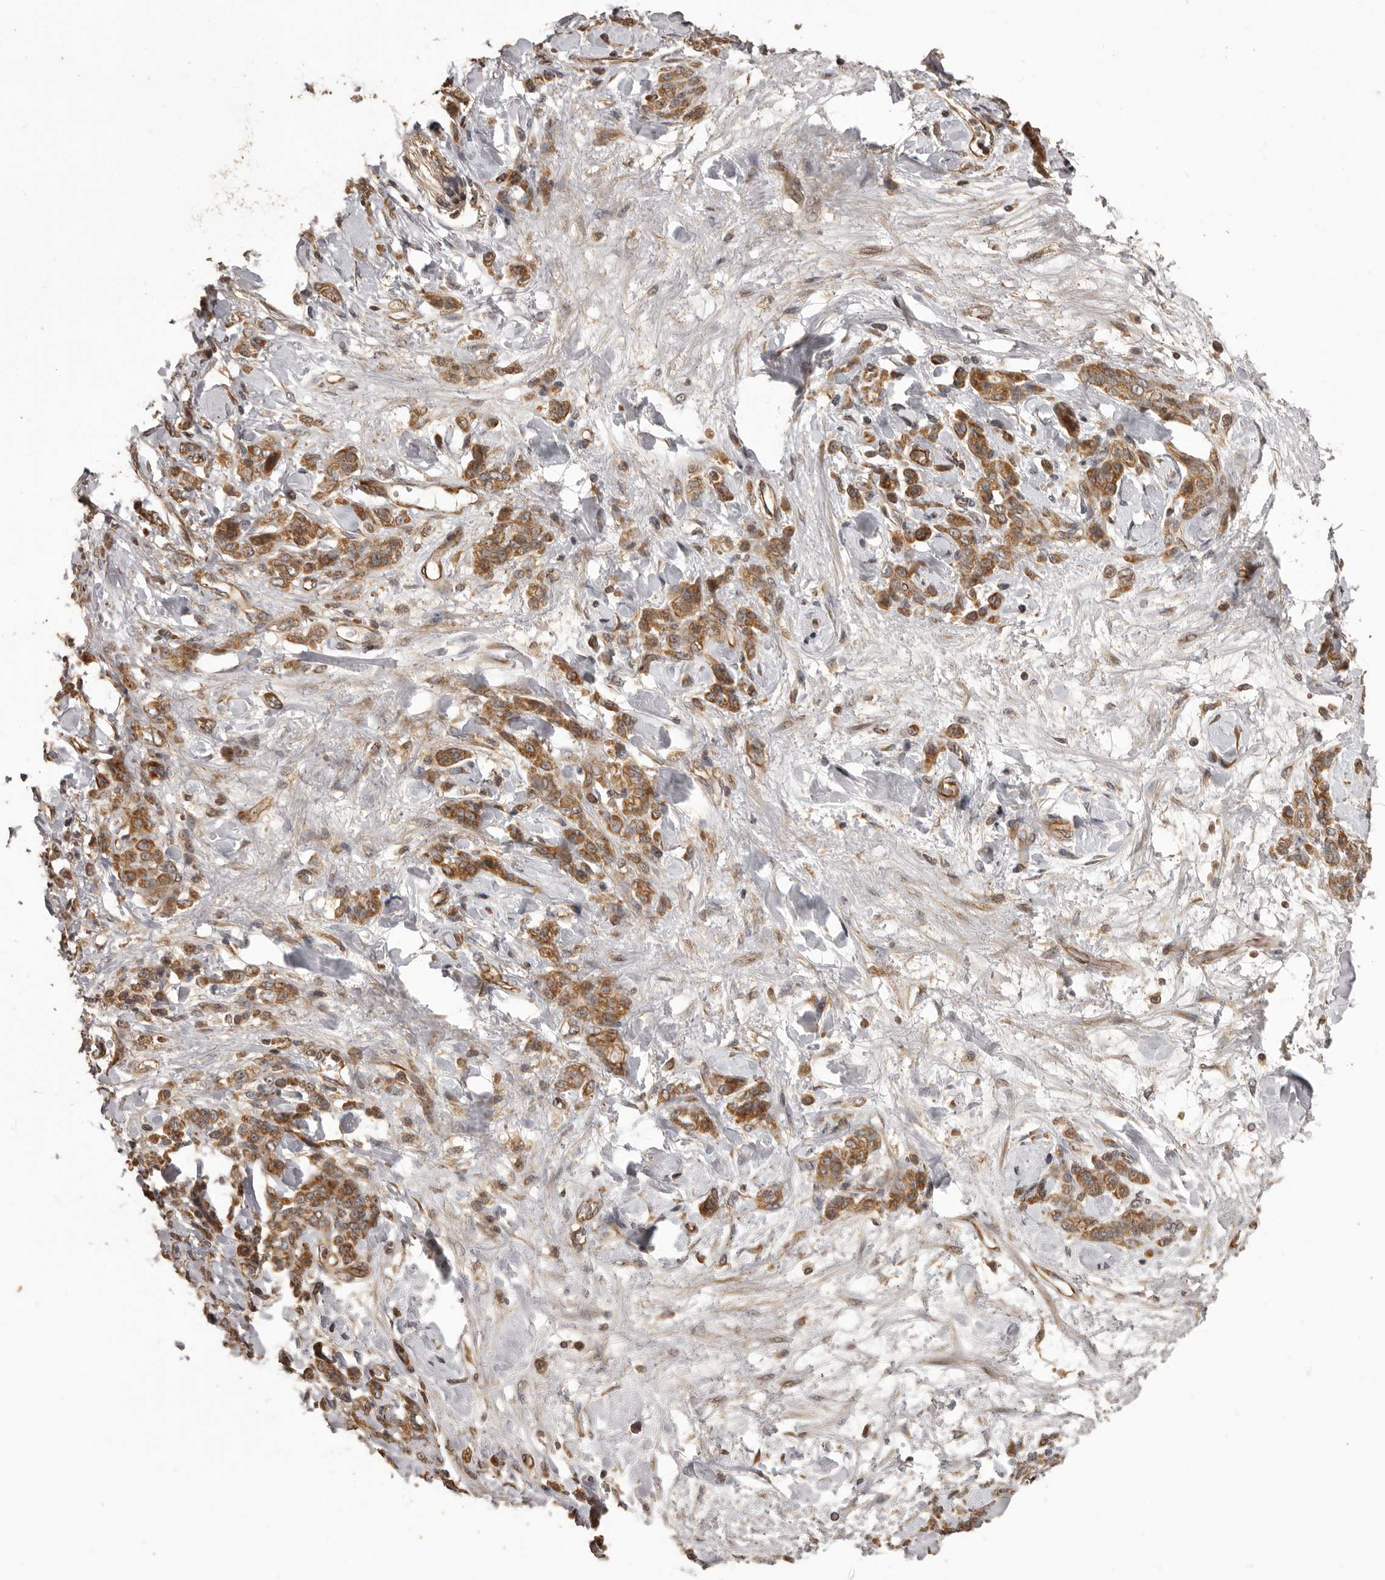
{"staining": {"intensity": "moderate", "quantity": ">75%", "location": "cytoplasmic/membranous"}, "tissue": "stomach cancer", "cell_type": "Tumor cells", "image_type": "cancer", "snomed": [{"axis": "morphology", "description": "Normal tissue, NOS"}, {"axis": "morphology", "description": "Adenocarcinoma, NOS"}, {"axis": "topography", "description": "Stomach"}], "caption": "Moderate cytoplasmic/membranous protein expression is identified in approximately >75% of tumor cells in stomach adenocarcinoma.", "gene": "QRSL1", "patient": {"sex": "male", "age": 82}}